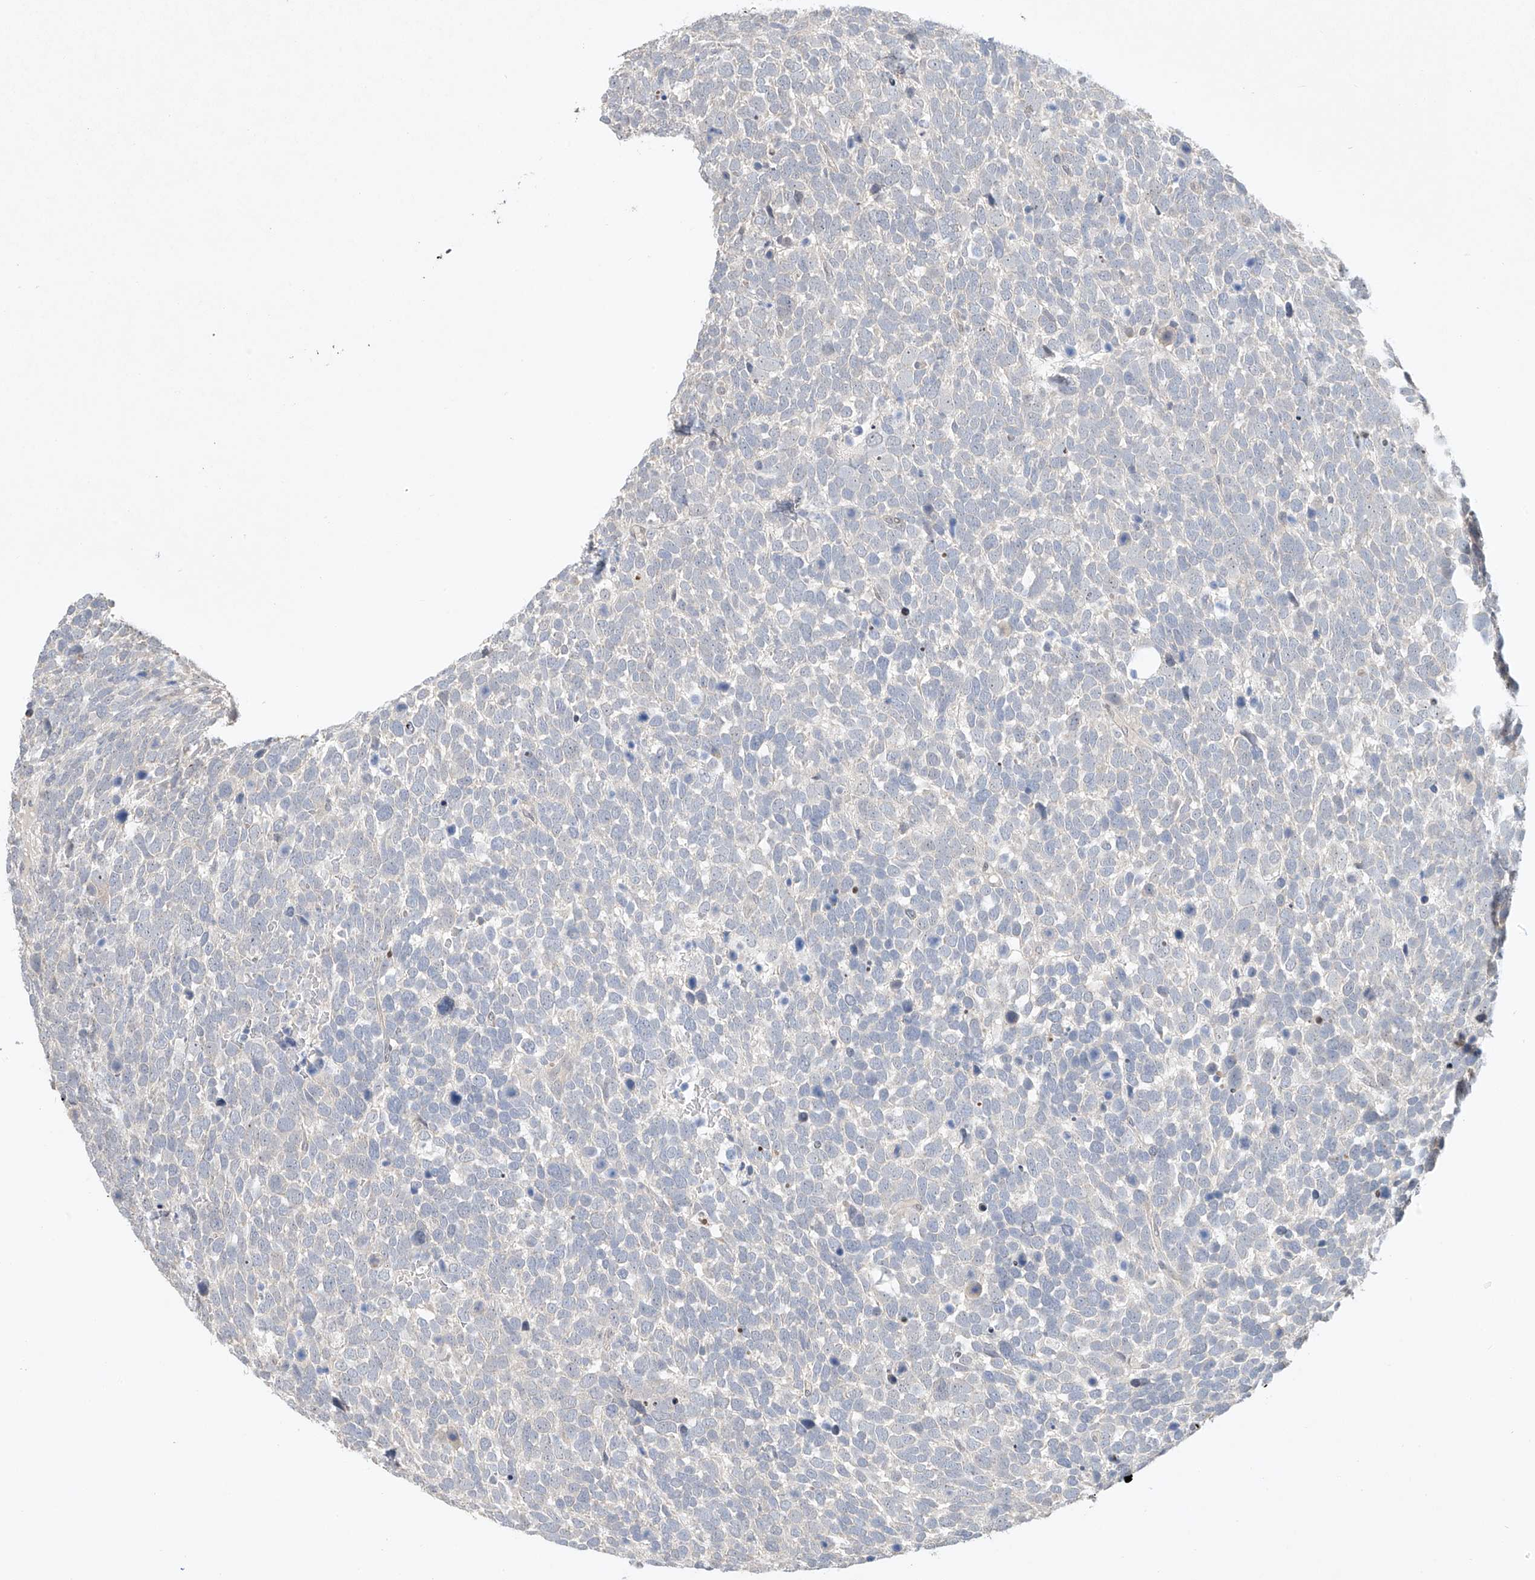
{"staining": {"intensity": "negative", "quantity": "none", "location": "none"}, "tissue": "urothelial cancer", "cell_type": "Tumor cells", "image_type": "cancer", "snomed": [{"axis": "morphology", "description": "Urothelial carcinoma, High grade"}, {"axis": "topography", "description": "Urinary bladder"}], "caption": "Urothelial cancer stained for a protein using immunohistochemistry displays no expression tumor cells.", "gene": "TASP1", "patient": {"sex": "female", "age": 82}}